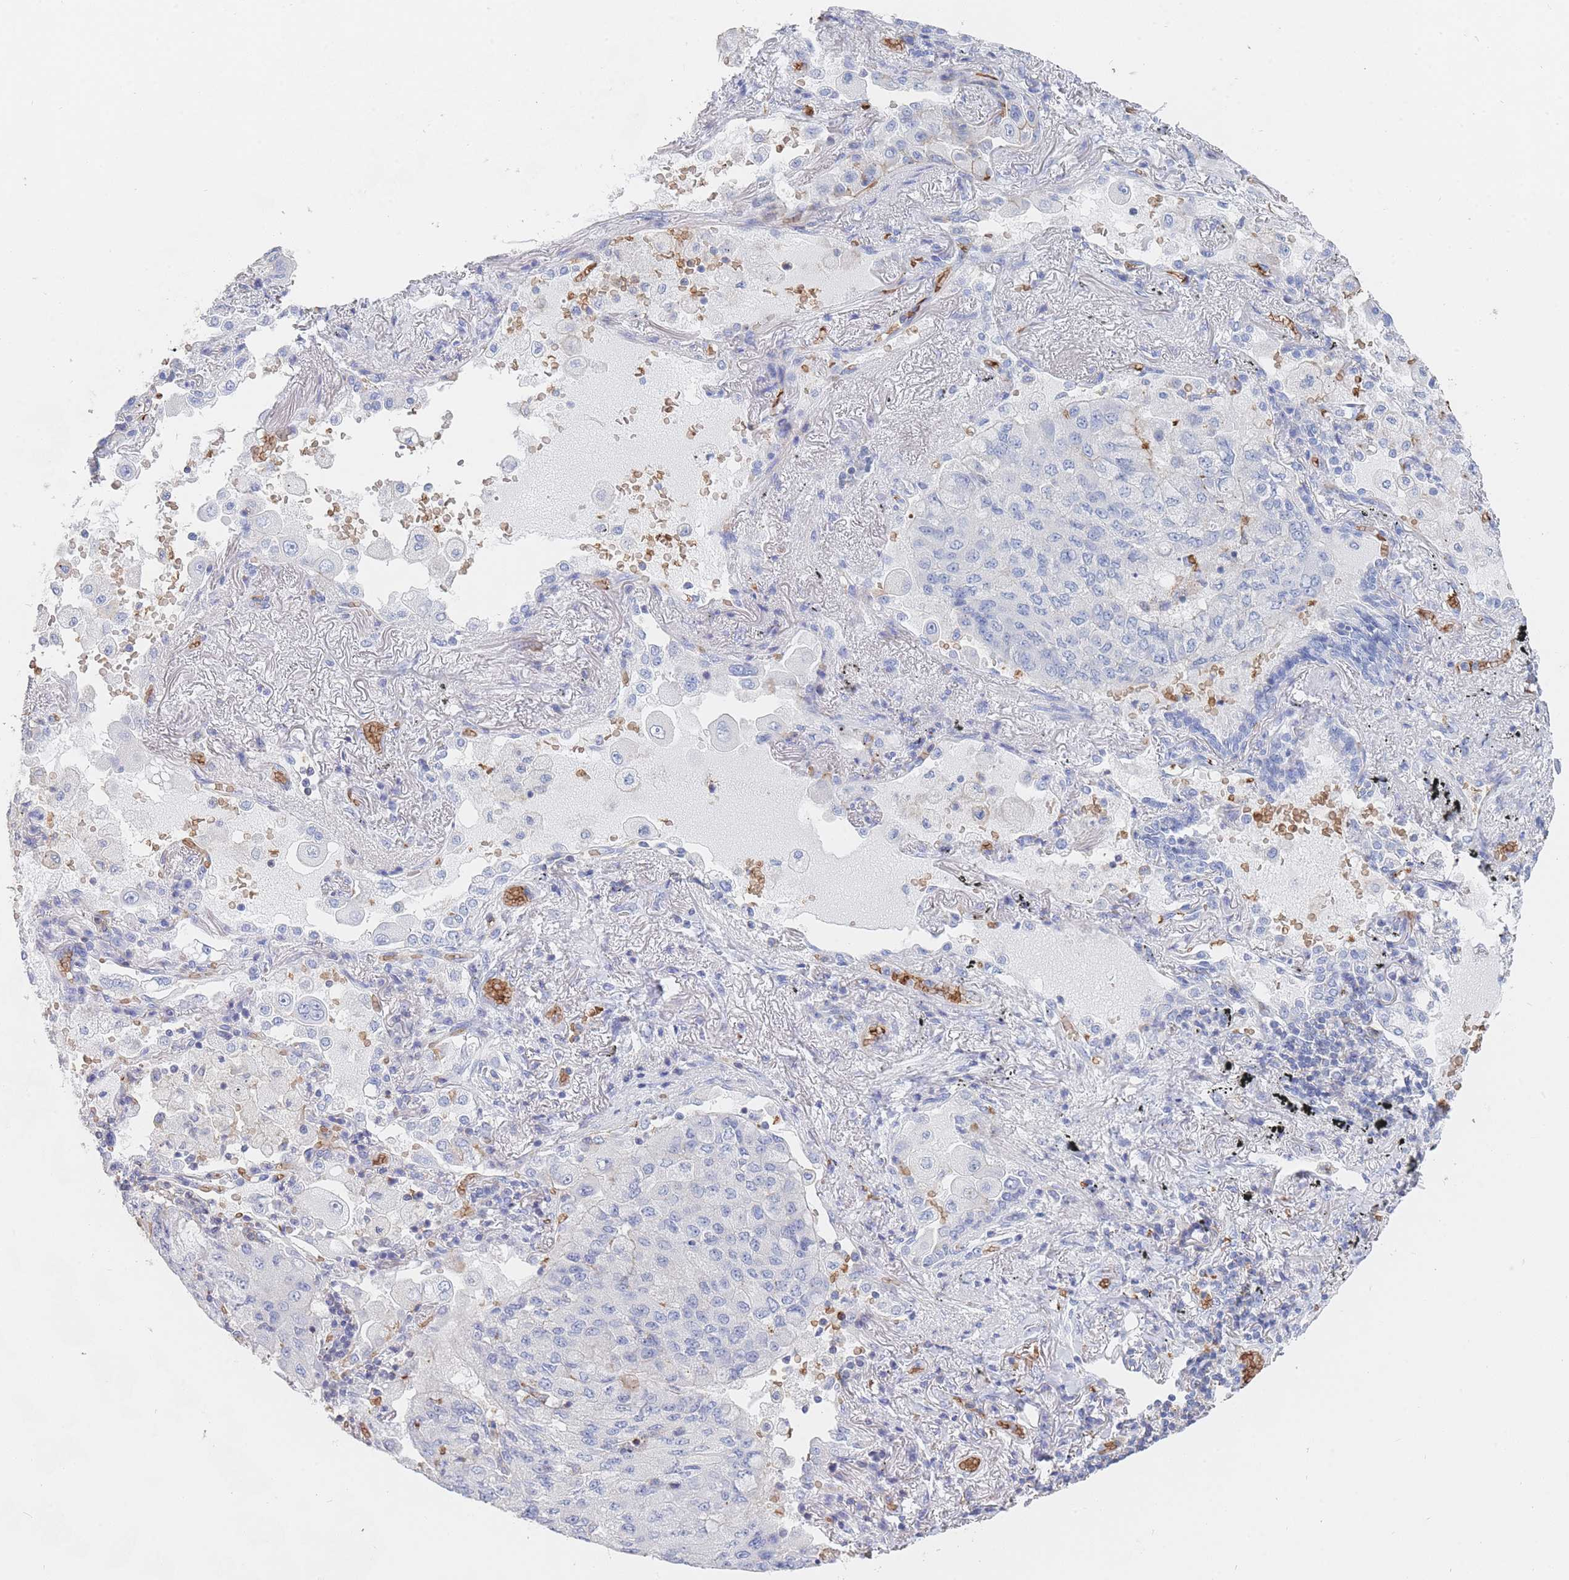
{"staining": {"intensity": "negative", "quantity": "none", "location": "none"}, "tissue": "lung cancer", "cell_type": "Tumor cells", "image_type": "cancer", "snomed": [{"axis": "morphology", "description": "Squamous cell carcinoma, NOS"}, {"axis": "topography", "description": "Lung"}], "caption": "High power microscopy image of an immunohistochemistry image of squamous cell carcinoma (lung), revealing no significant expression in tumor cells.", "gene": "SLC2A1", "patient": {"sex": "male", "age": 74}}